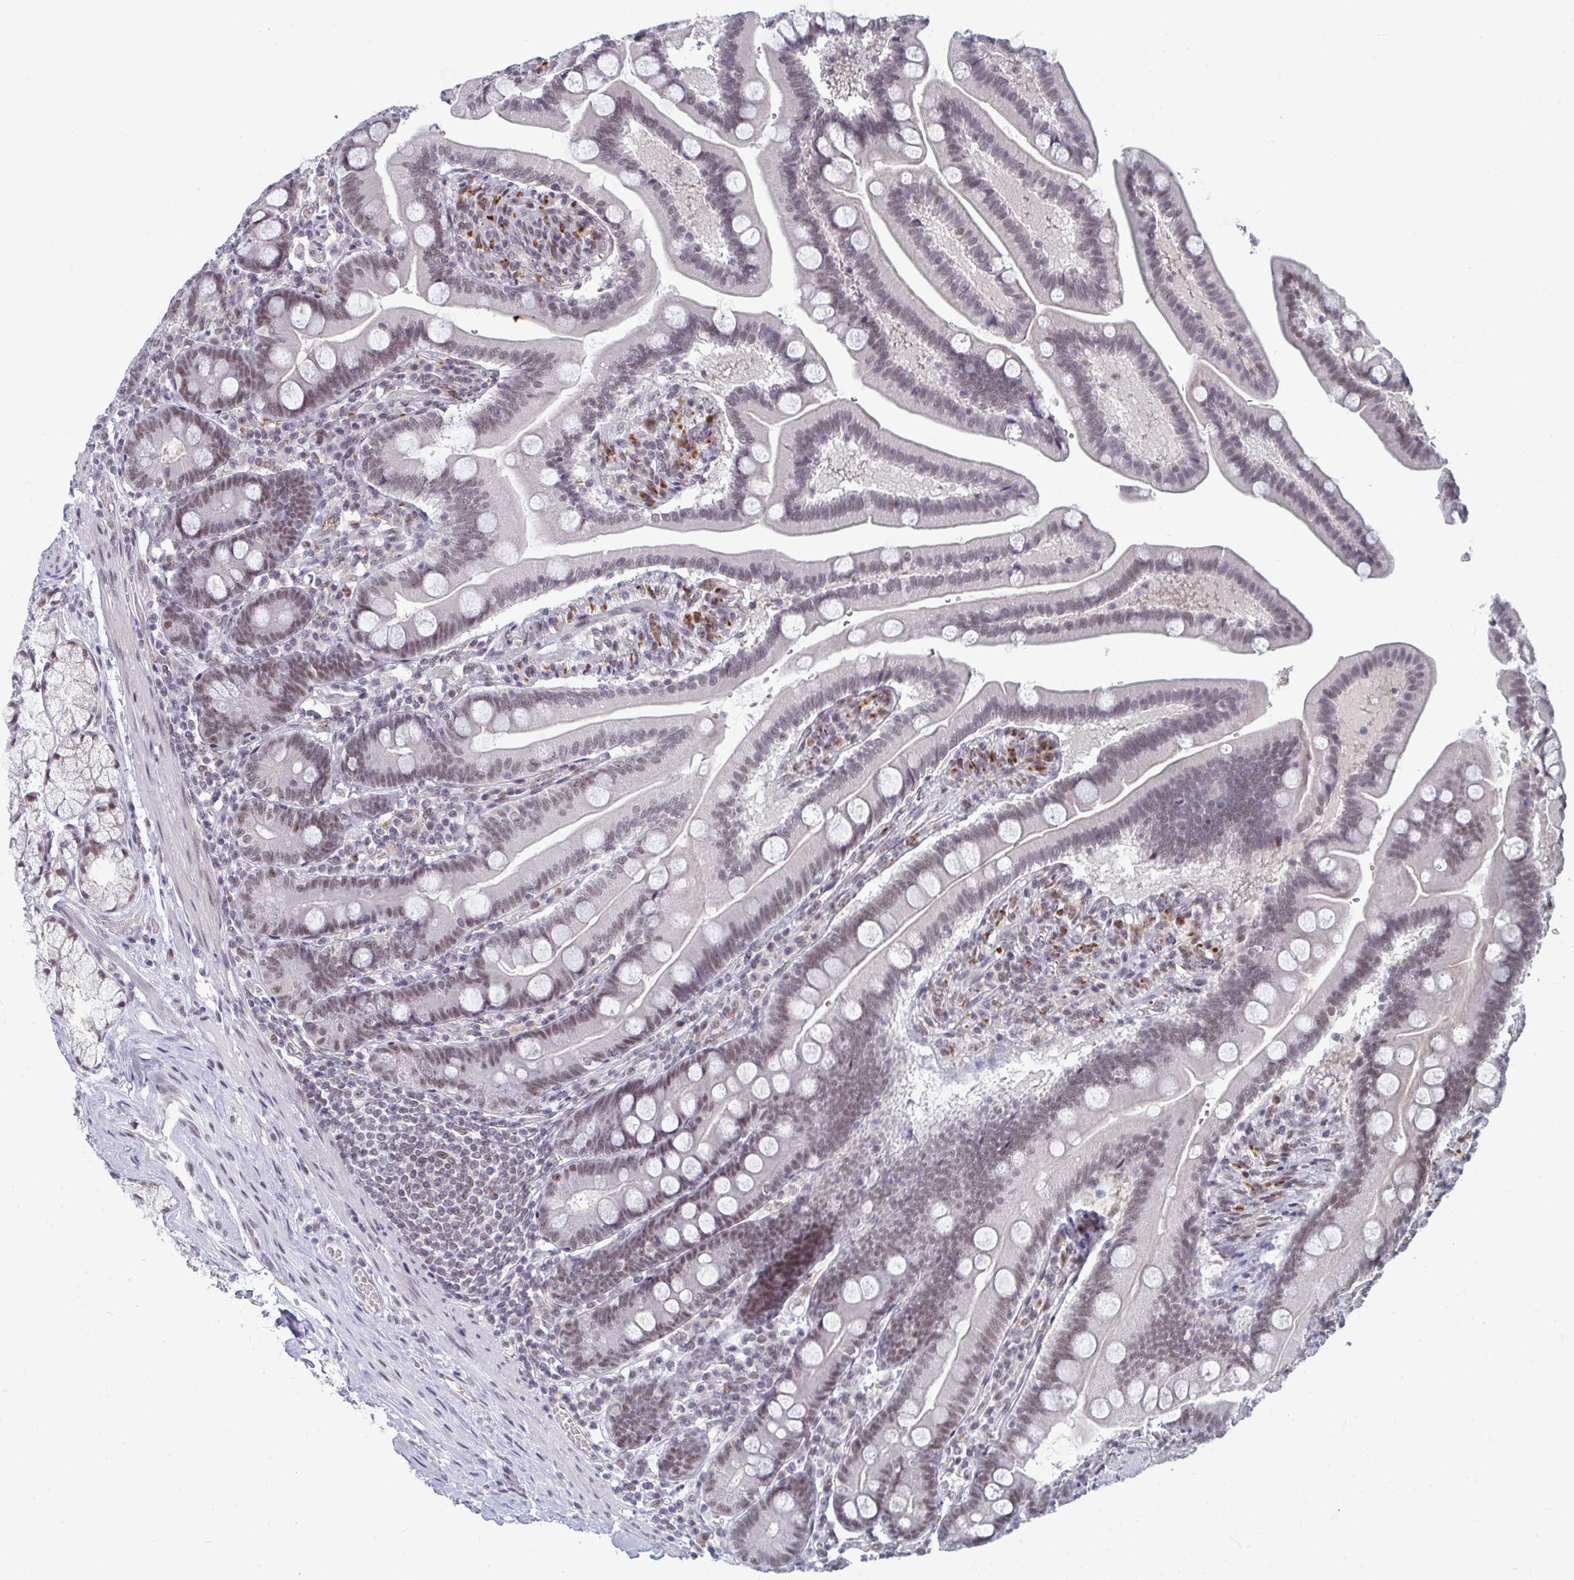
{"staining": {"intensity": "moderate", "quantity": ">75%", "location": "nuclear"}, "tissue": "duodenum", "cell_type": "Glandular cells", "image_type": "normal", "snomed": [{"axis": "morphology", "description": "Normal tissue, NOS"}, {"axis": "topography", "description": "Duodenum"}], "caption": "Immunohistochemistry (IHC) photomicrograph of unremarkable duodenum: human duodenum stained using immunohistochemistry (IHC) reveals medium levels of moderate protein expression localized specifically in the nuclear of glandular cells, appearing as a nuclear brown color.", "gene": "ATF1", "patient": {"sex": "female", "age": 67}}